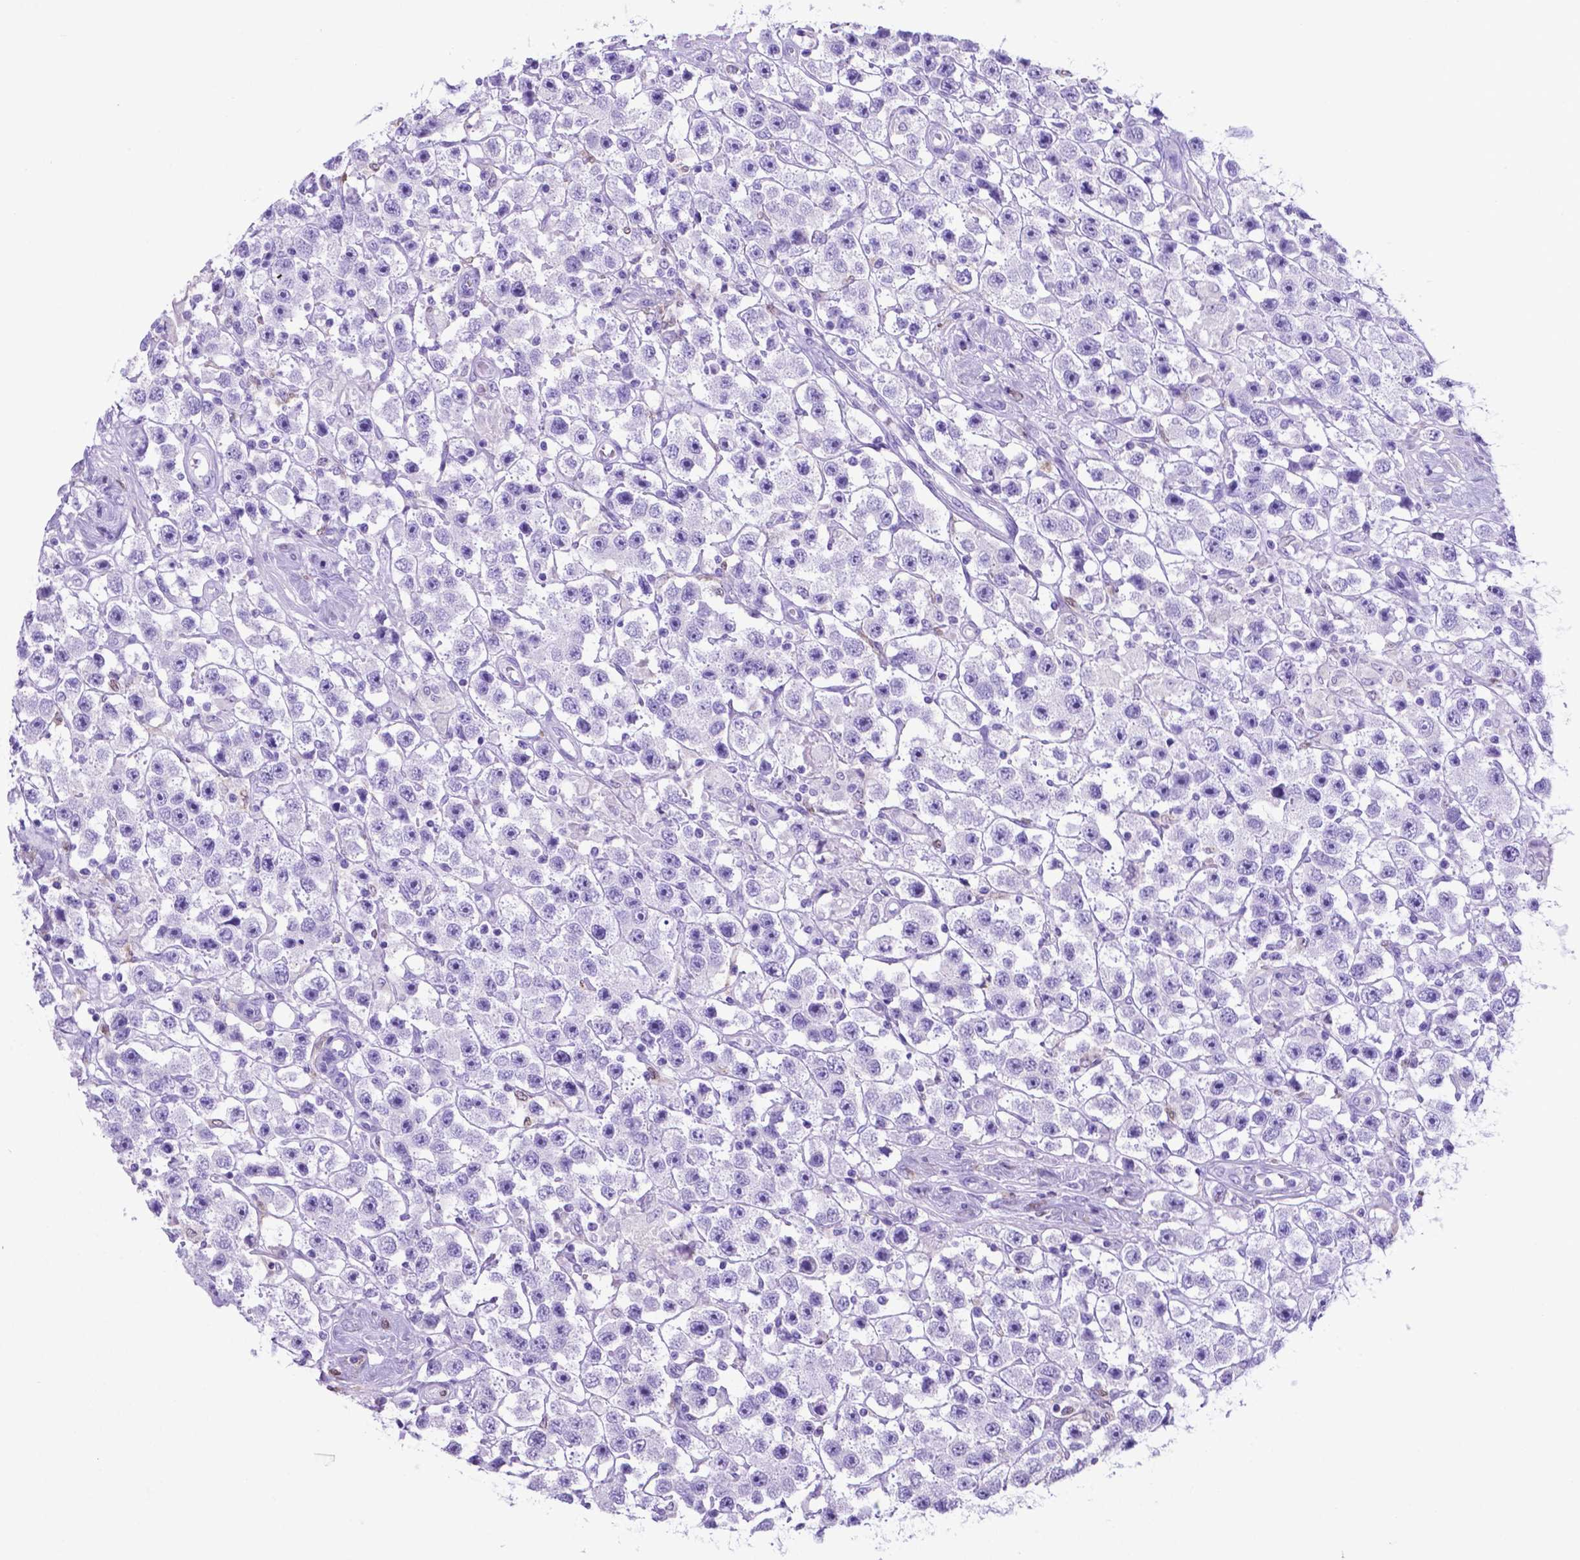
{"staining": {"intensity": "negative", "quantity": "none", "location": "none"}, "tissue": "testis cancer", "cell_type": "Tumor cells", "image_type": "cancer", "snomed": [{"axis": "morphology", "description": "Seminoma, NOS"}, {"axis": "topography", "description": "Testis"}], "caption": "Immunohistochemistry (IHC) image of human seminoma (testis) stained for a protein (brown), which shows no positivity in tumor cells. (DAB (3,3'-diaminobenzidine) IHC with hematoxylin counter stain).", "gene": "LZTR1", "patient": {"sex": "male", "age": 45}}